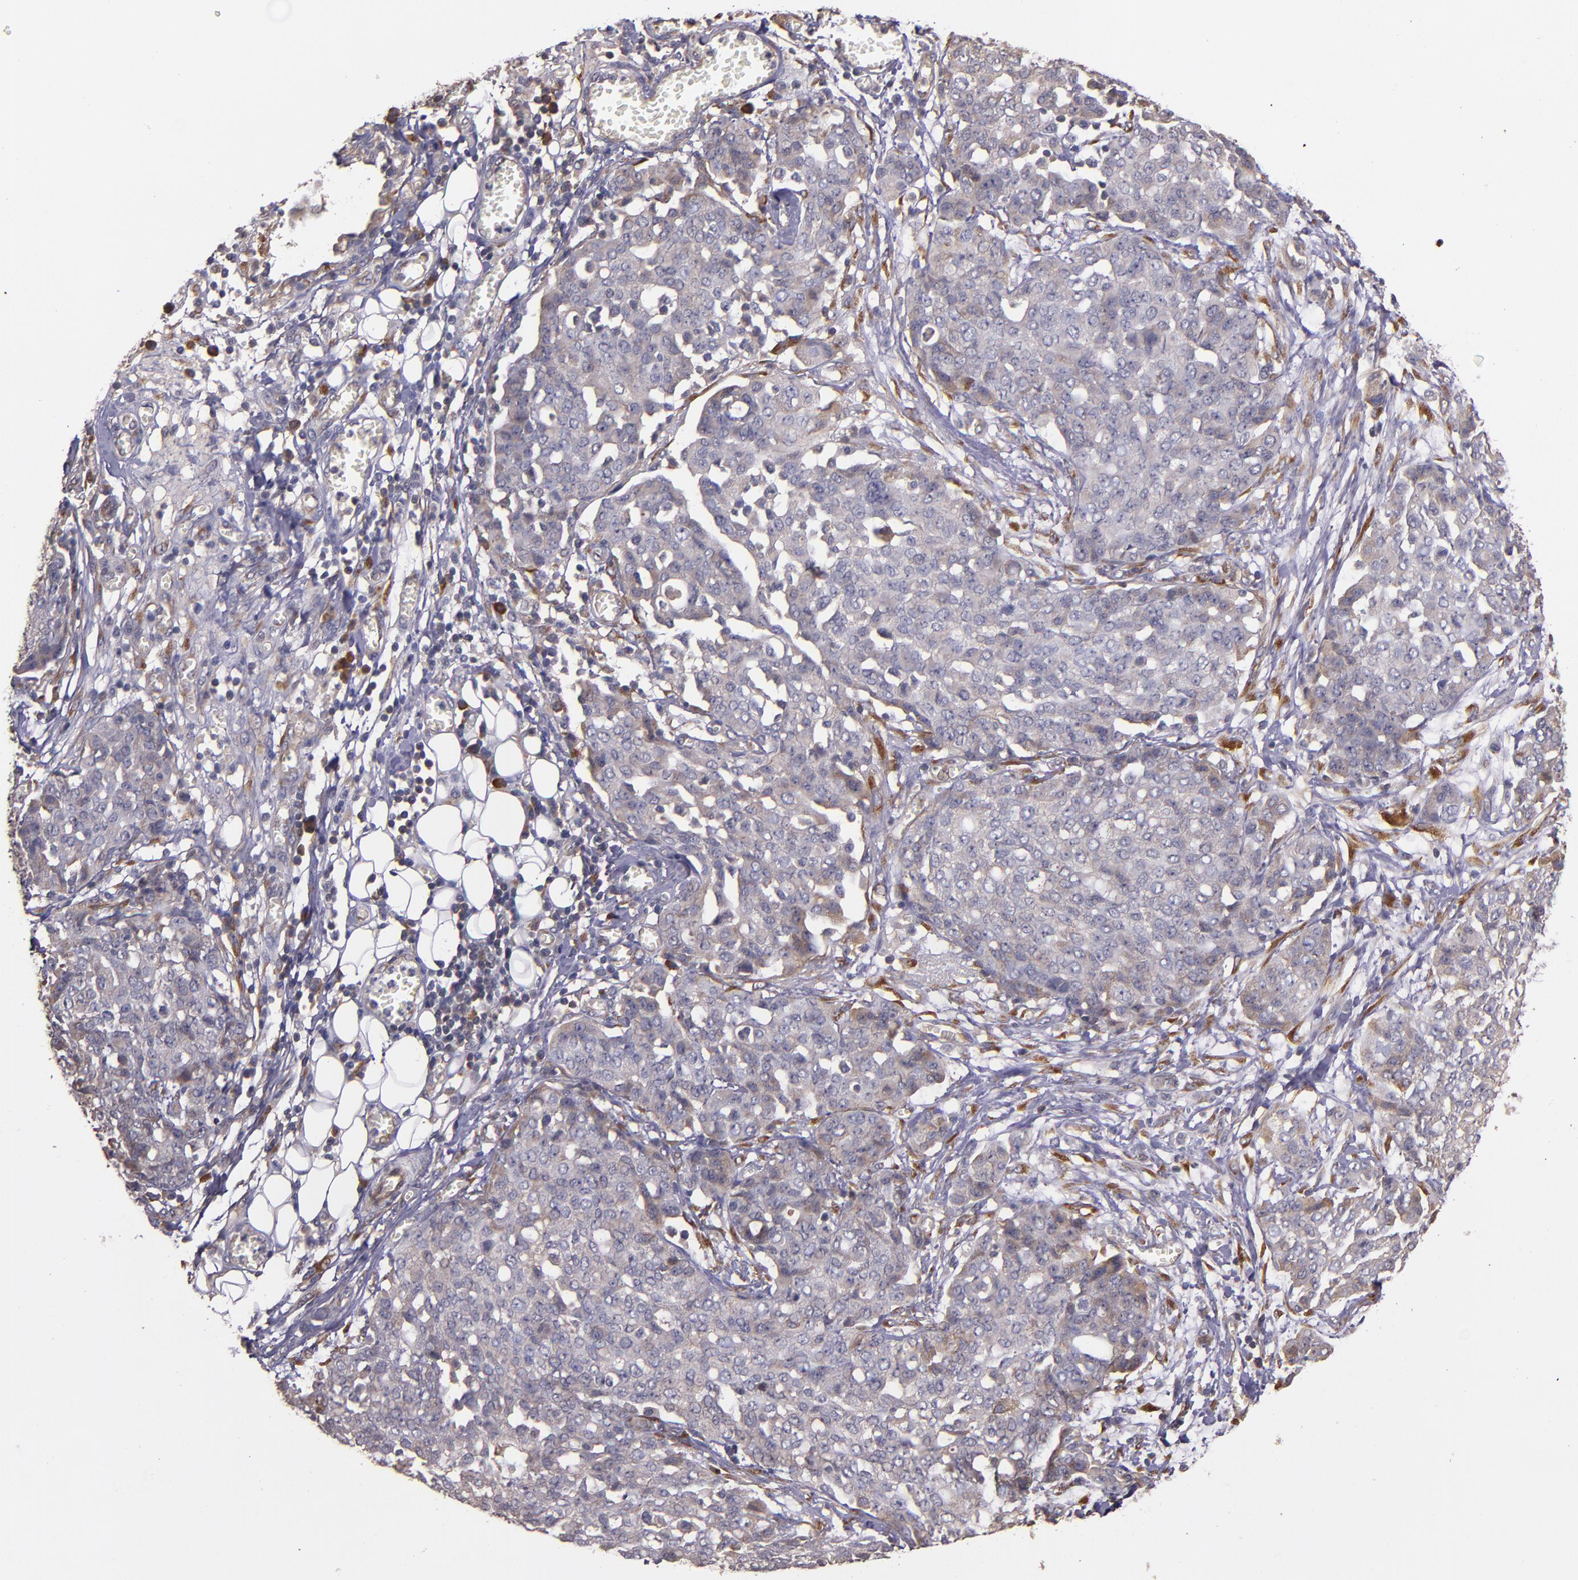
{"staining": {"intensity": "weak", "quantity": ">75%", "location": "cytoplasmic/membranous"}, "tissue": "ovarian cancer", "cell_type": "Tumor cells", "image_type": "cancer", "snomed": [{"axis": "morphology", "description": "Cystadenocarcinoma, serous, NOS"}, {"axis": "topography", "description": "Soft tissue"}, {"axis": "topography", "description": "Ovary"}], "caption": "Serous cystadenocarcinoma (ovarian) was stained to show a protein in brown. There is low levels of weak cytoplasmic/membranous staining in approximately >75% of tumor cells.", "gene": "PRAF2", "patient": {"sex": "female", "age": 57}}